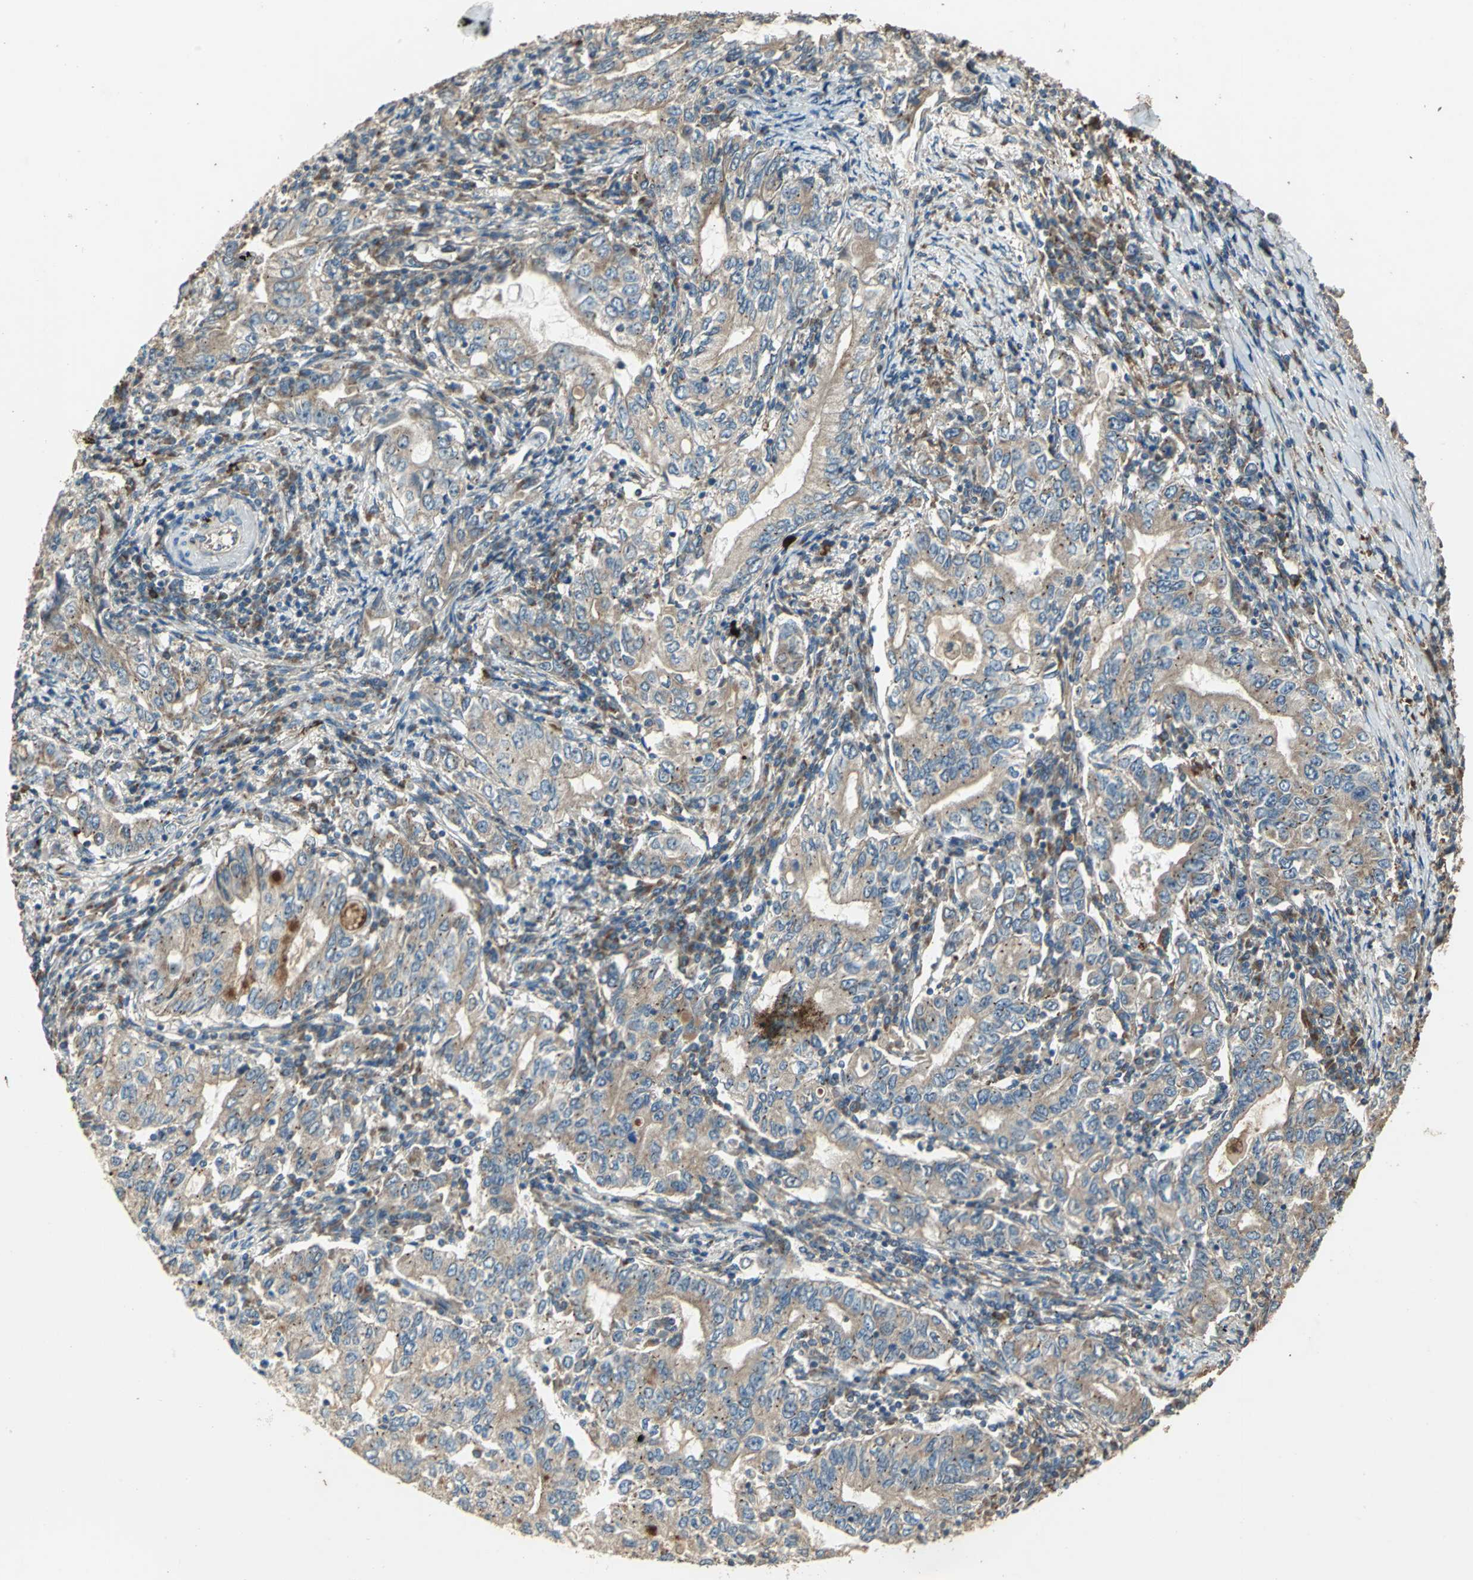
{"staining": {"intensity": "moderate", "quantity": ">75%", "location": "cytoplasmic/membranous"}, "tissue": "stomach cancer", "cell_type": "Tumor cells", "image_type": "cancer", "snomed": [{"axis": "morphology", "description": "Adenocarcinoma, NOS"}, {"axis": "topography", "description": "Stomach, lower"}], "caption": "Approximately >75% of tumor cells in human stomach cancer (adenocarcinoma) show moderate cytoplasmic/membranous protein expression as visualized by brown immunohistochemical staining.", "gene": "POLRMT", "patient": {"sex": "female", "age": 72}}